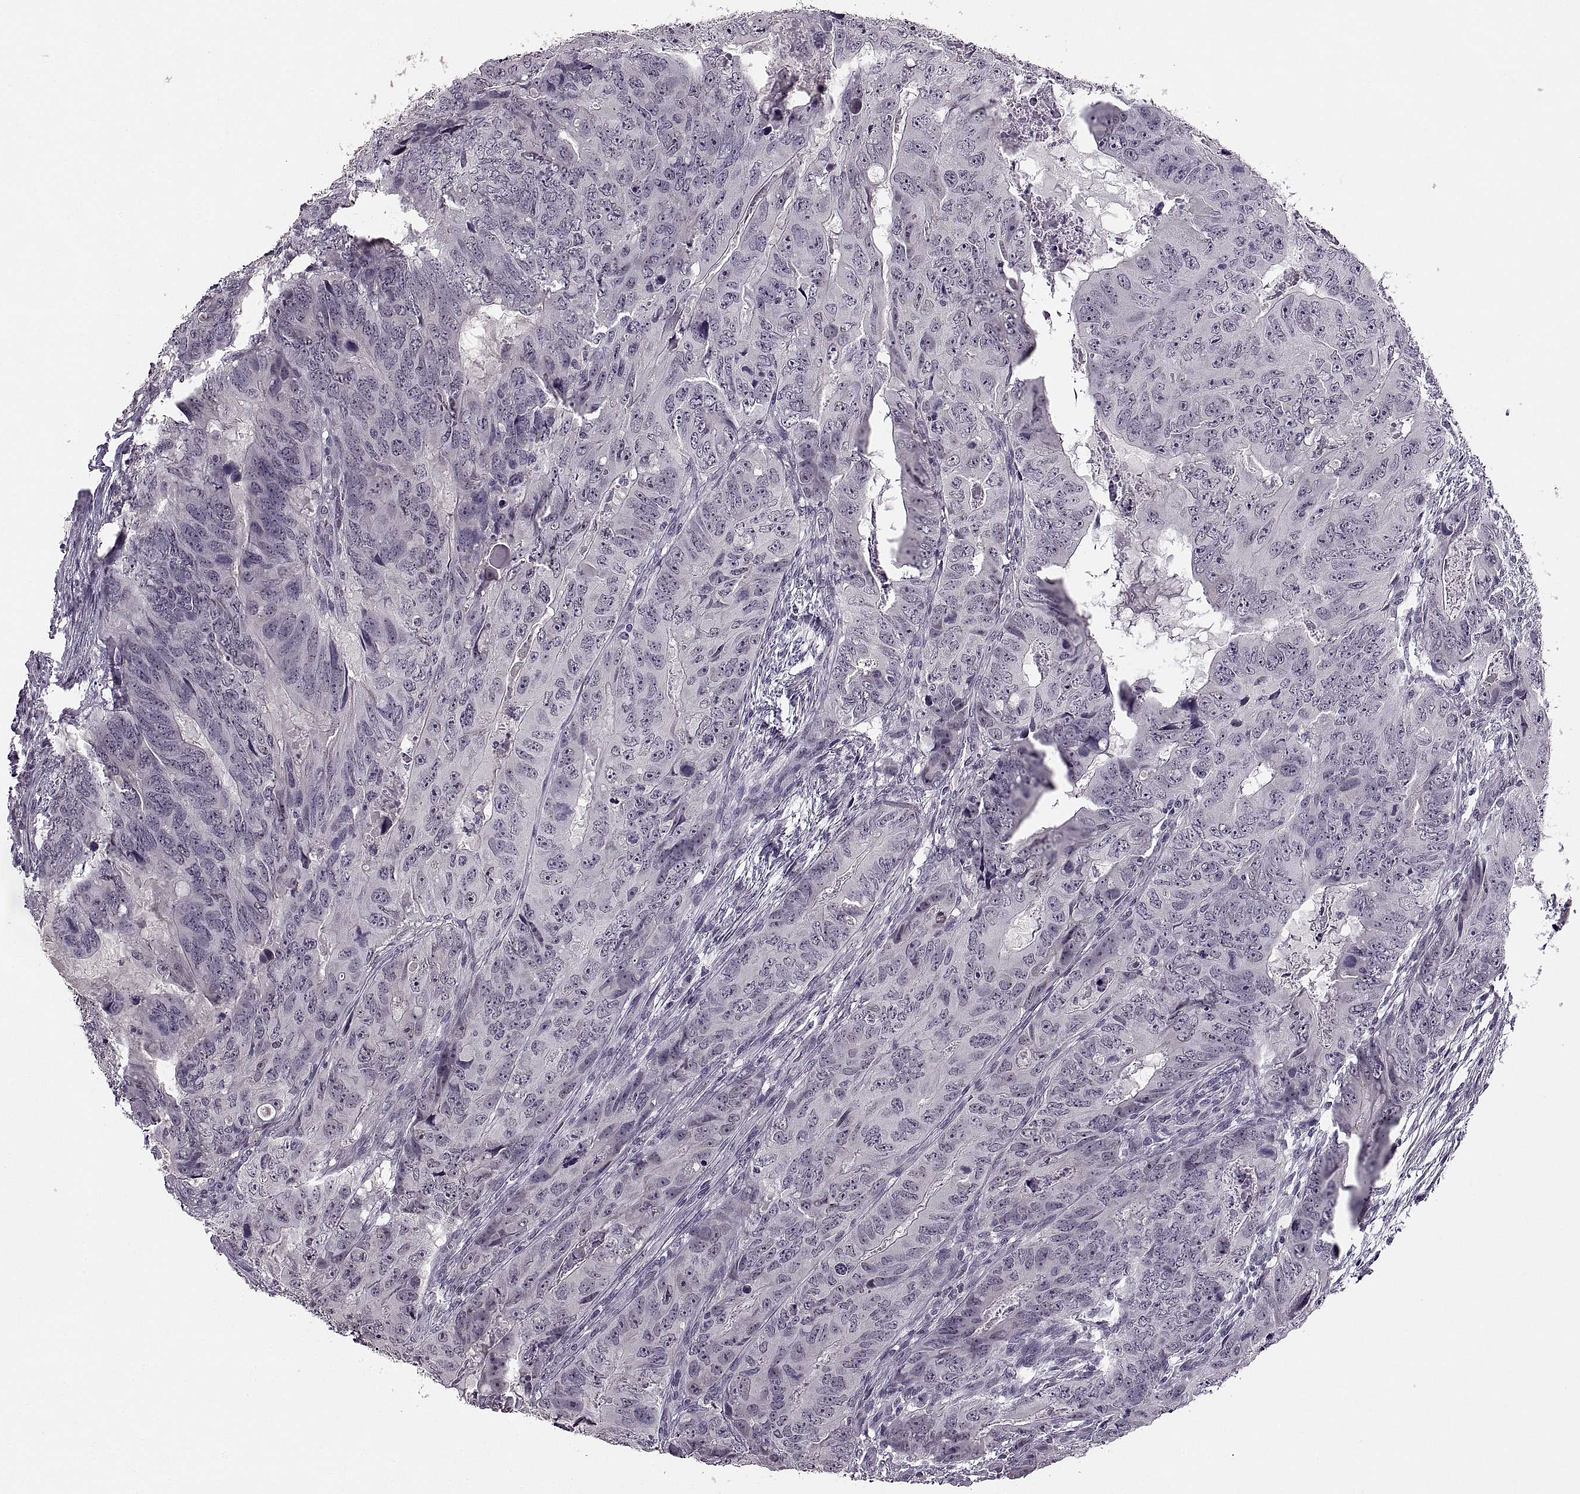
{"staining": {"intensity": "negative", "quantity": "none", "location": "none"}, "tissue": "colorectal cancer", "cell_type": "Tumor cells", "image_type": "cancer", "snomed": [{"axis": "morphology", "description": "Adenocarcinoma, NOS"}, {"axis": "topography", "description": "Colon"}], "caption": "Colorectal cancer (adenocarcinoma) was stained to show a protein in brown. There is no significant expression in tumor cells.", "gene": "PAGE5", "patient": {"sex": "male", "age": 79}}